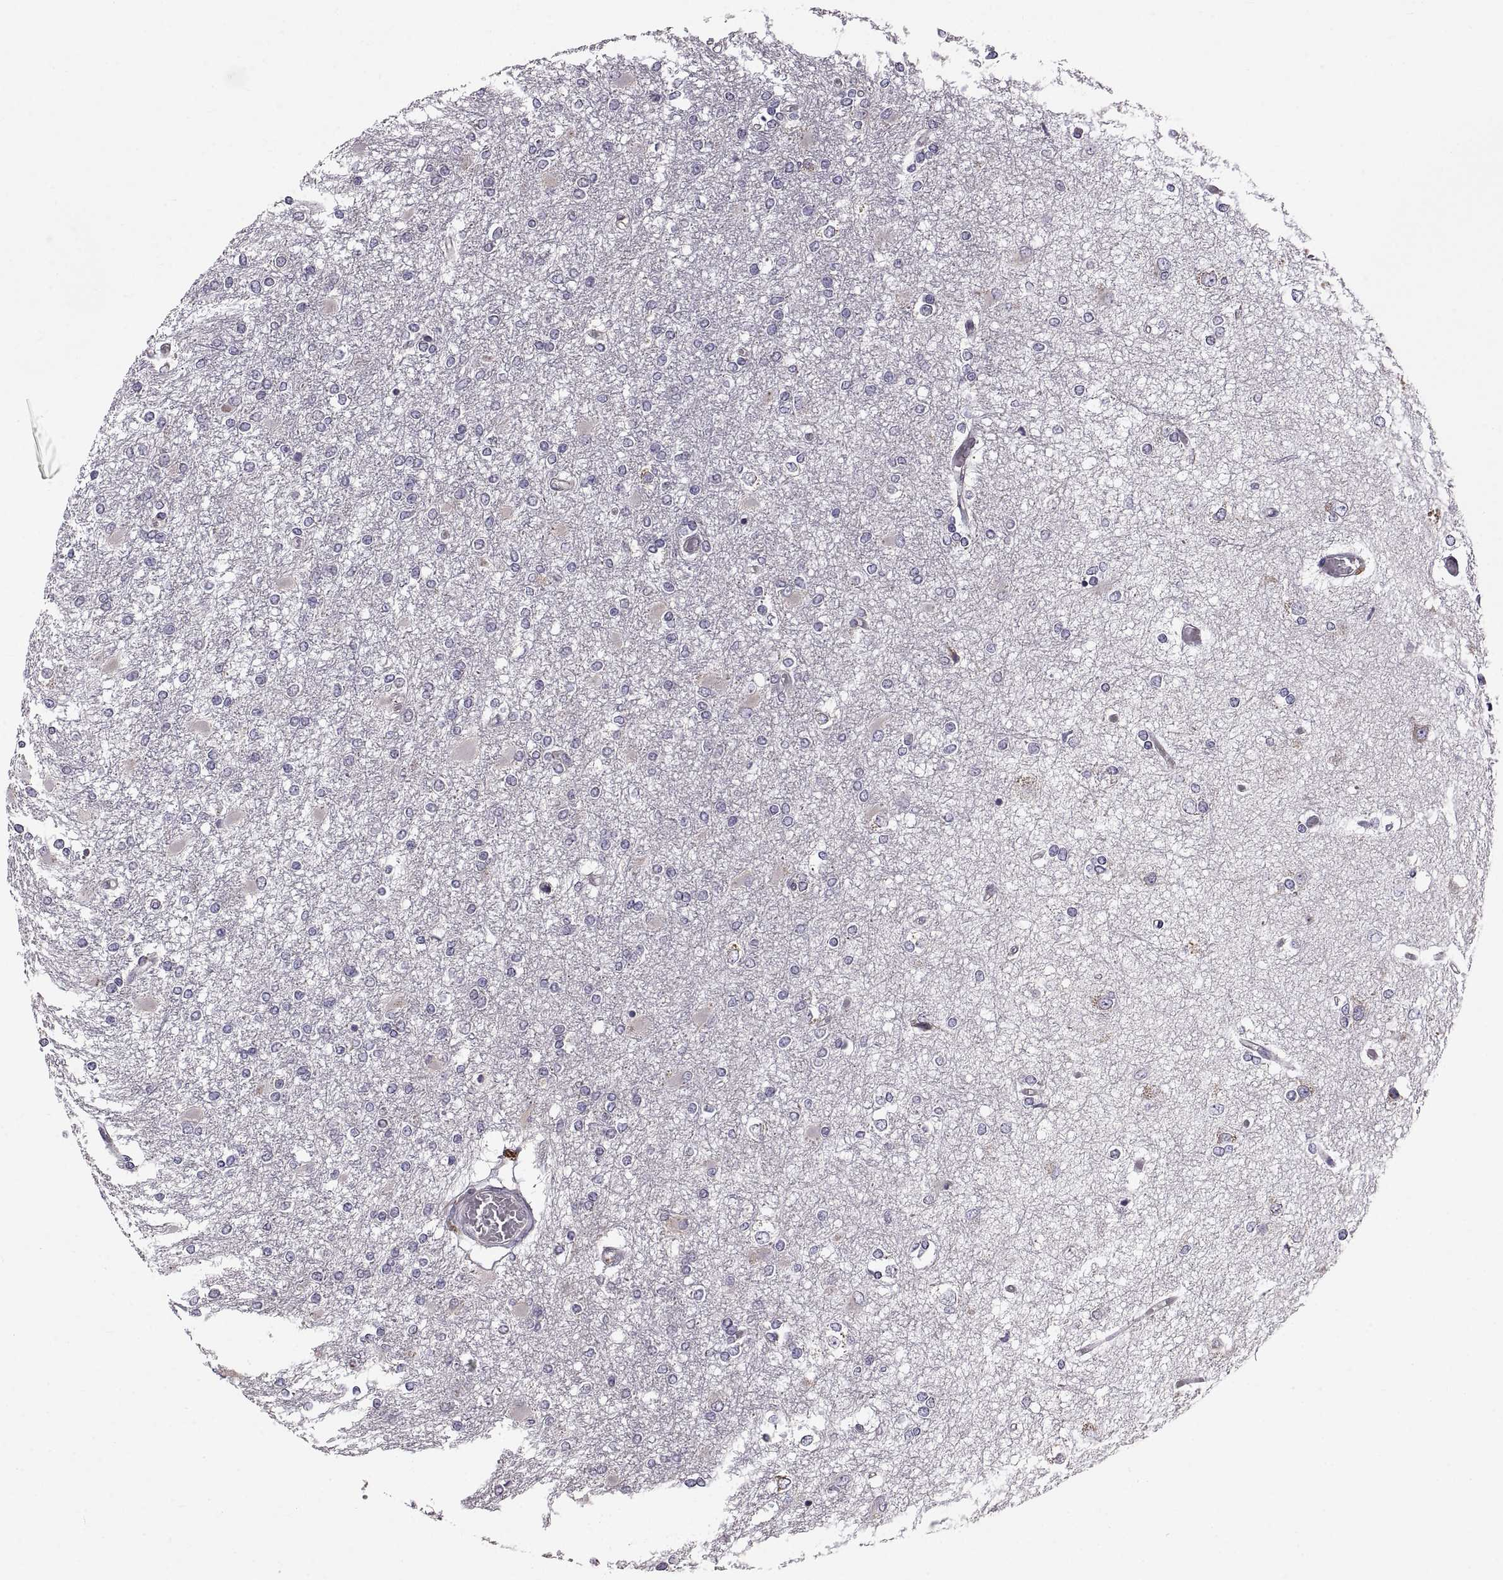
{"staining": {"intensity": "negative", "quantity": "none", "location": "none"}, "tissue": "glioma", "cell_type": "Tumor cells", "image_type": "cancer", "snomed": [{"axis": "morphology", "description": "Glioma, malignant, High grade"}, {"axis": "topography", "description": "Cerebral cortex"}], "caption": "Photomicrograph shows no protein staining in tumor cells of glioma tissue.", "gene": "PLEKHB2", "patient": {"sex": "male", "age": 79}}